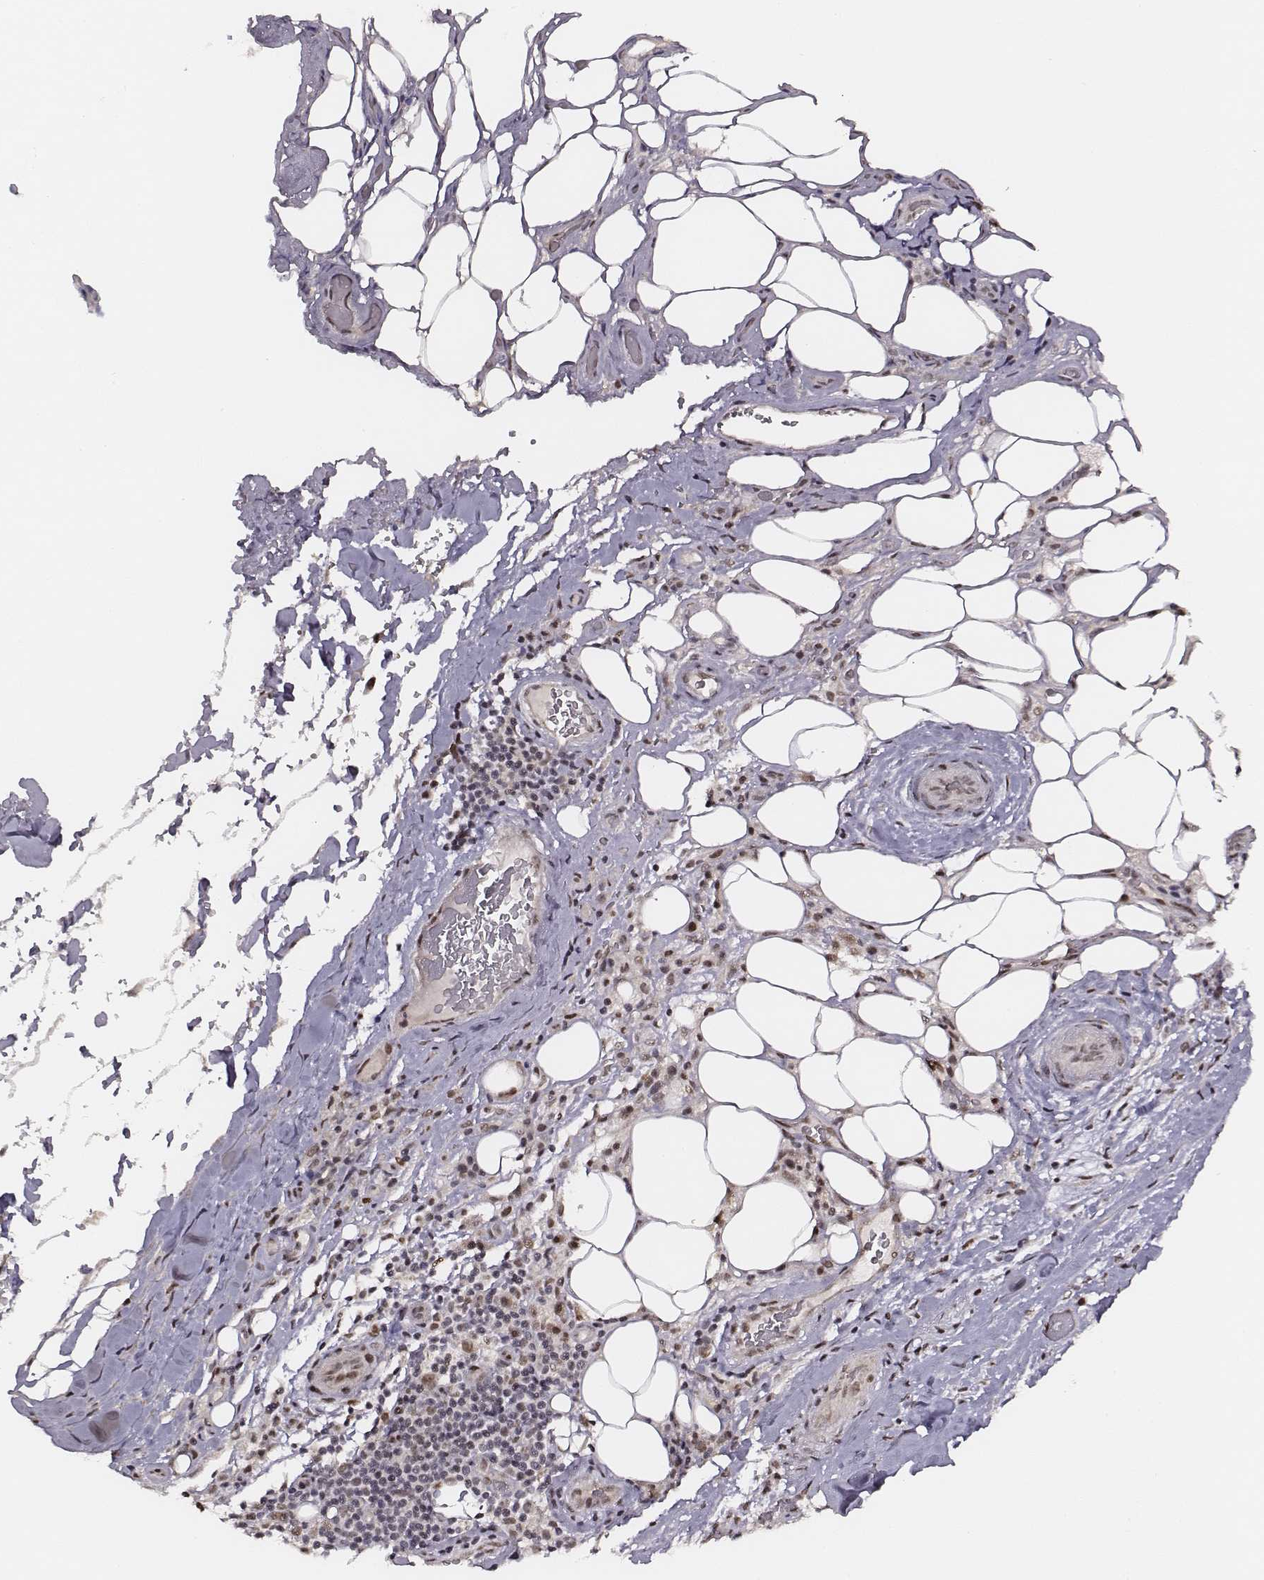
{"staining": {"intensity": "strong", "quantity": ">75%", "location": "nuclear"}, "tissue": "melanoma", "cell_type": "Tumor cells", "image_type": "cancer", "snomed": [{"axis": "morphology", "description": "Malignant melanoma, Metastatic site"}, {"axis": "topography", "description": "Smooth muscle"}], "caption": "A brown stain shows strong nuclear positivity of a protein in melanoma tumor cells.", "gene": "PPARA", "patient": {"sex": "male", "age": 41}}